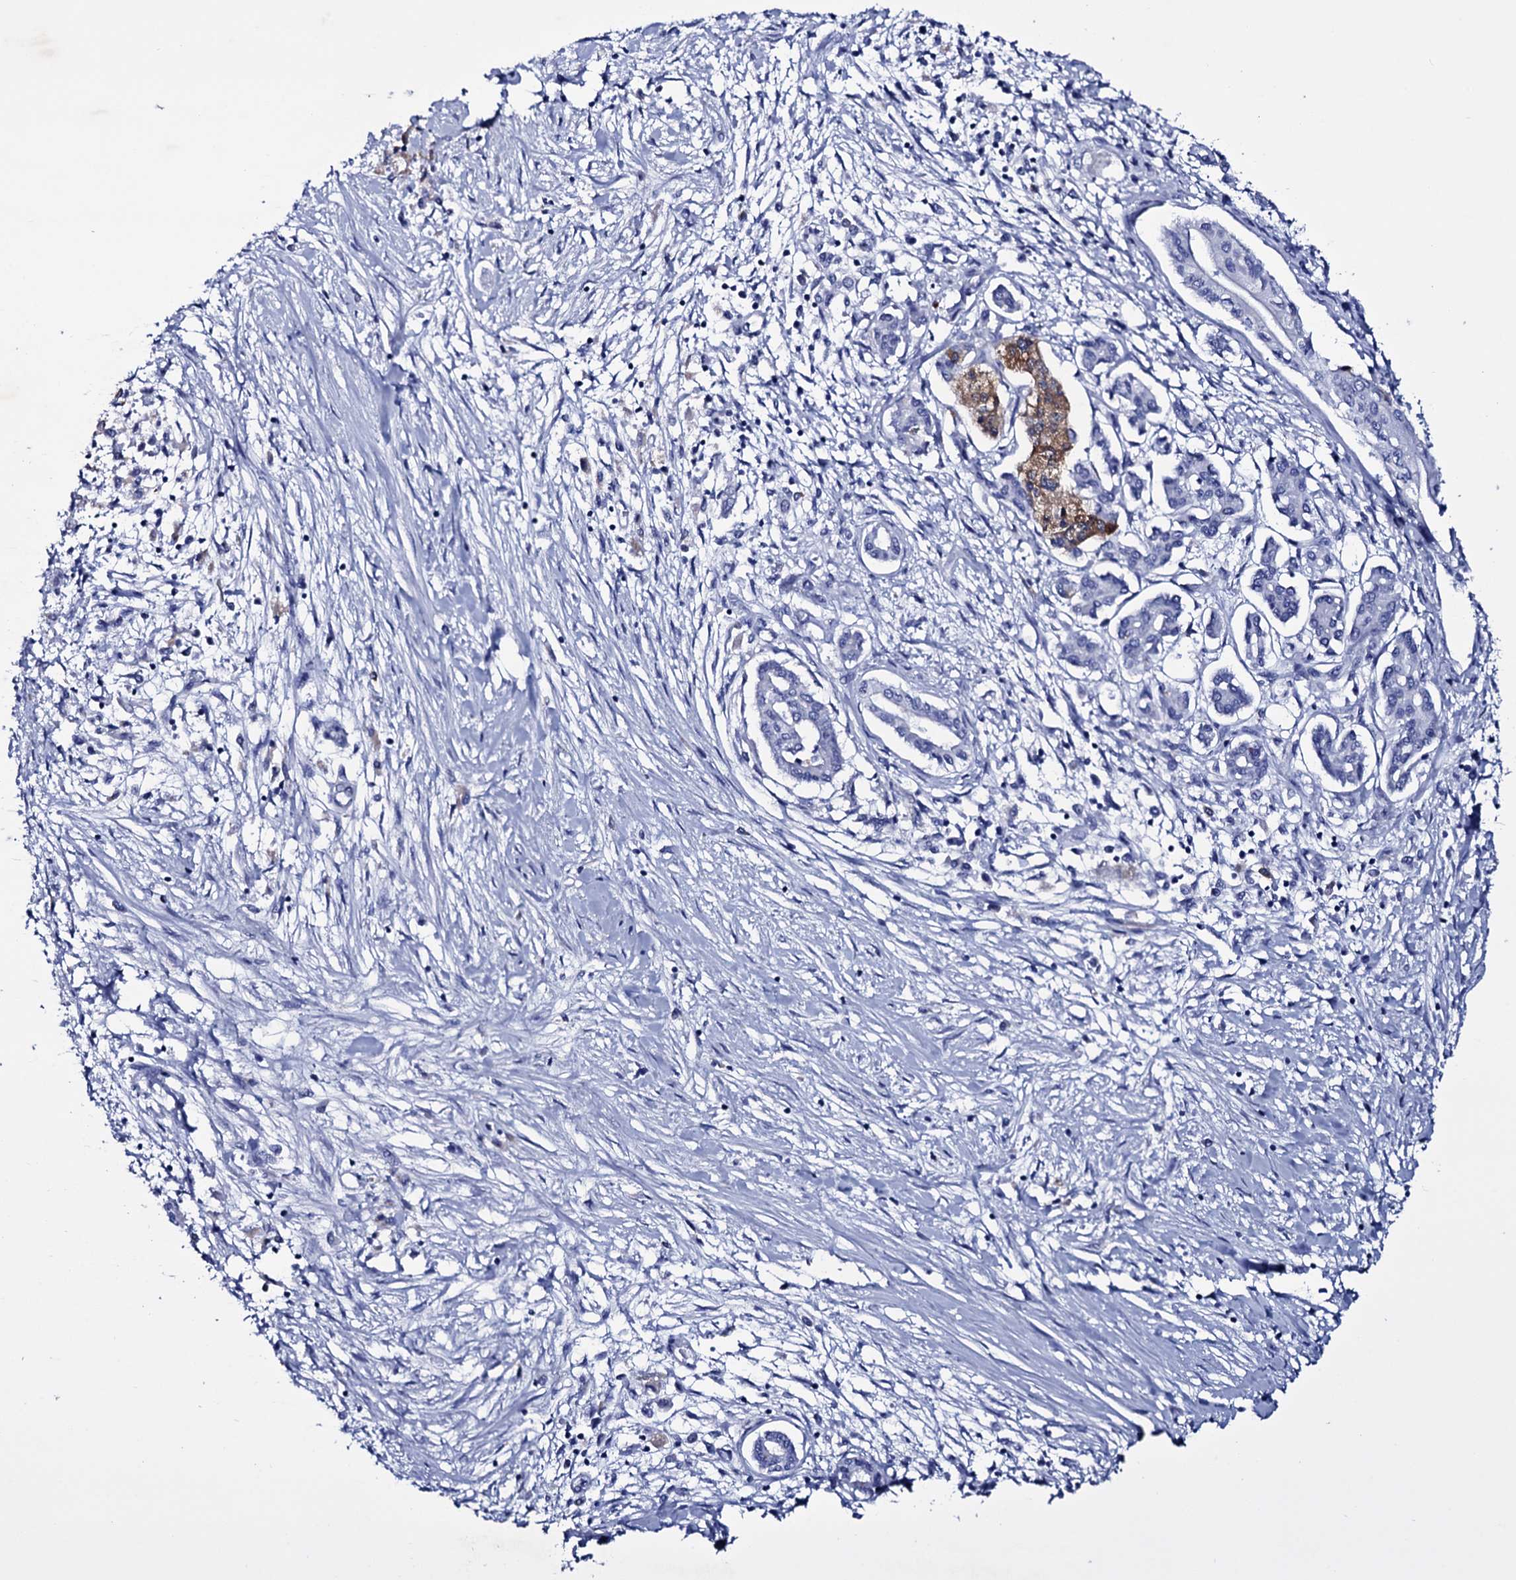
{"staining": {"intensity": "negative", "quantity": "none", "location": "none"}, "tissue": "pancreatic cancer", "cell_type": "Tumor cells", "image_type": "cancer", "snomed": [{"axis": "morphology", "description": "Adenocarcinoma, NOS"}, {"axis": "topography", "description": "Pancreas"}], "caption": "IHC of human pancreatic cancer demonstrates no expression in tumor cells. (DAB (3,3'-diaminobenzidine) immunohistochemistry (IHC) with hematoxylin counter stain).", "gene": "ITPRID2", "patient": {"sex": "female", "age": 50}}